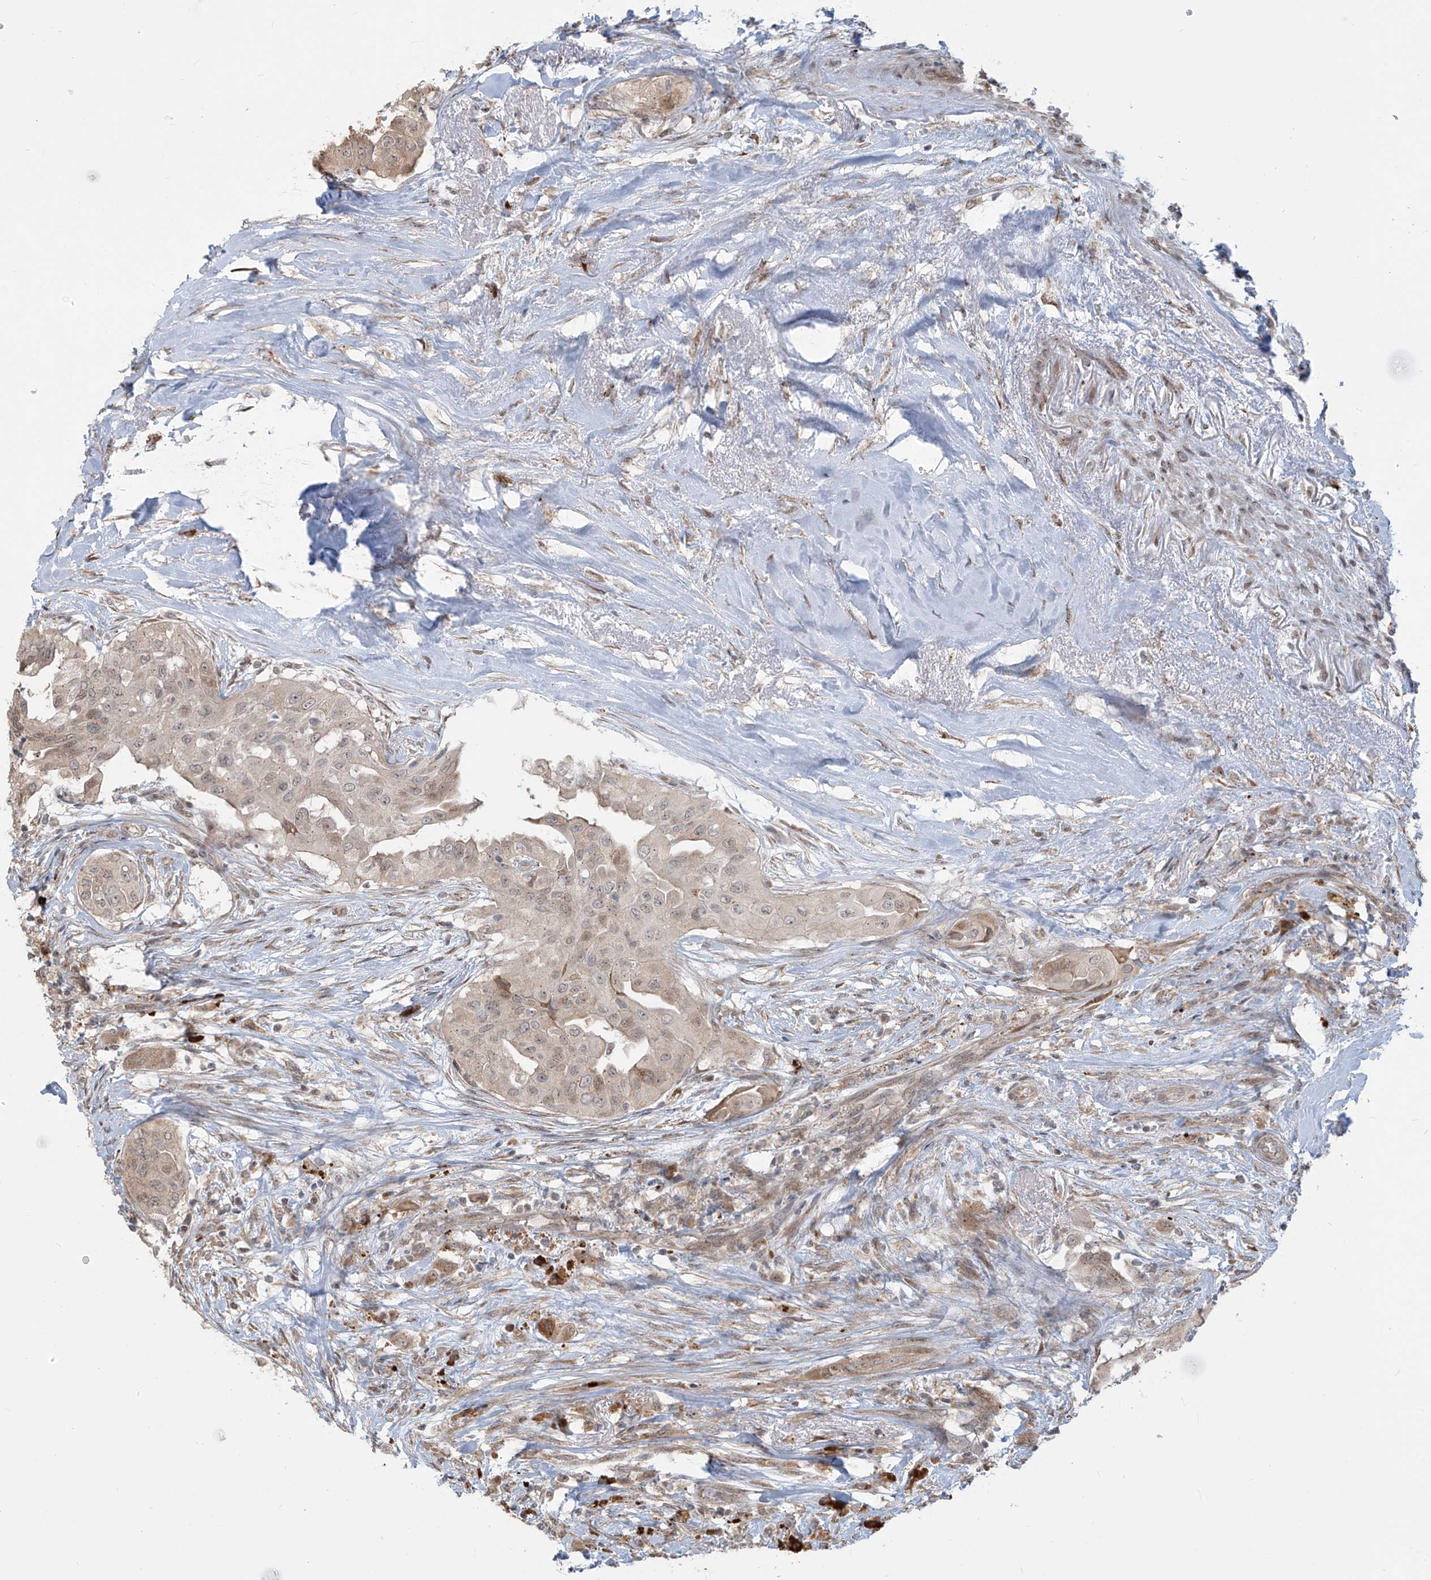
{"staining": {"intensity": "weak", "quantity": ">75%", "location": "cytoplasmic/membranous"}, "tissue": "thyroid cancer", "cell_type": "Tumor cells", "image_type": "cancer", "snomed": [{"axis": "morphology", "description": "Papillary adenocarcinoma, NOS"}, {"axis": "topography", "description": "Thyroid gland"}], "caption": "IHC micrograph of neoplastic tissue: thyroid papillary adenocarcinoma stained using immunohistochemistry (IHC) displays low levels of weak protein expression localized specifically in the cytoplasmic/membranous of tumor cells, appearing as a cytoplasmic/membranous brown color.", "gene": "PLEKHM3", "patient": {"sex": "female", "age": 59}}